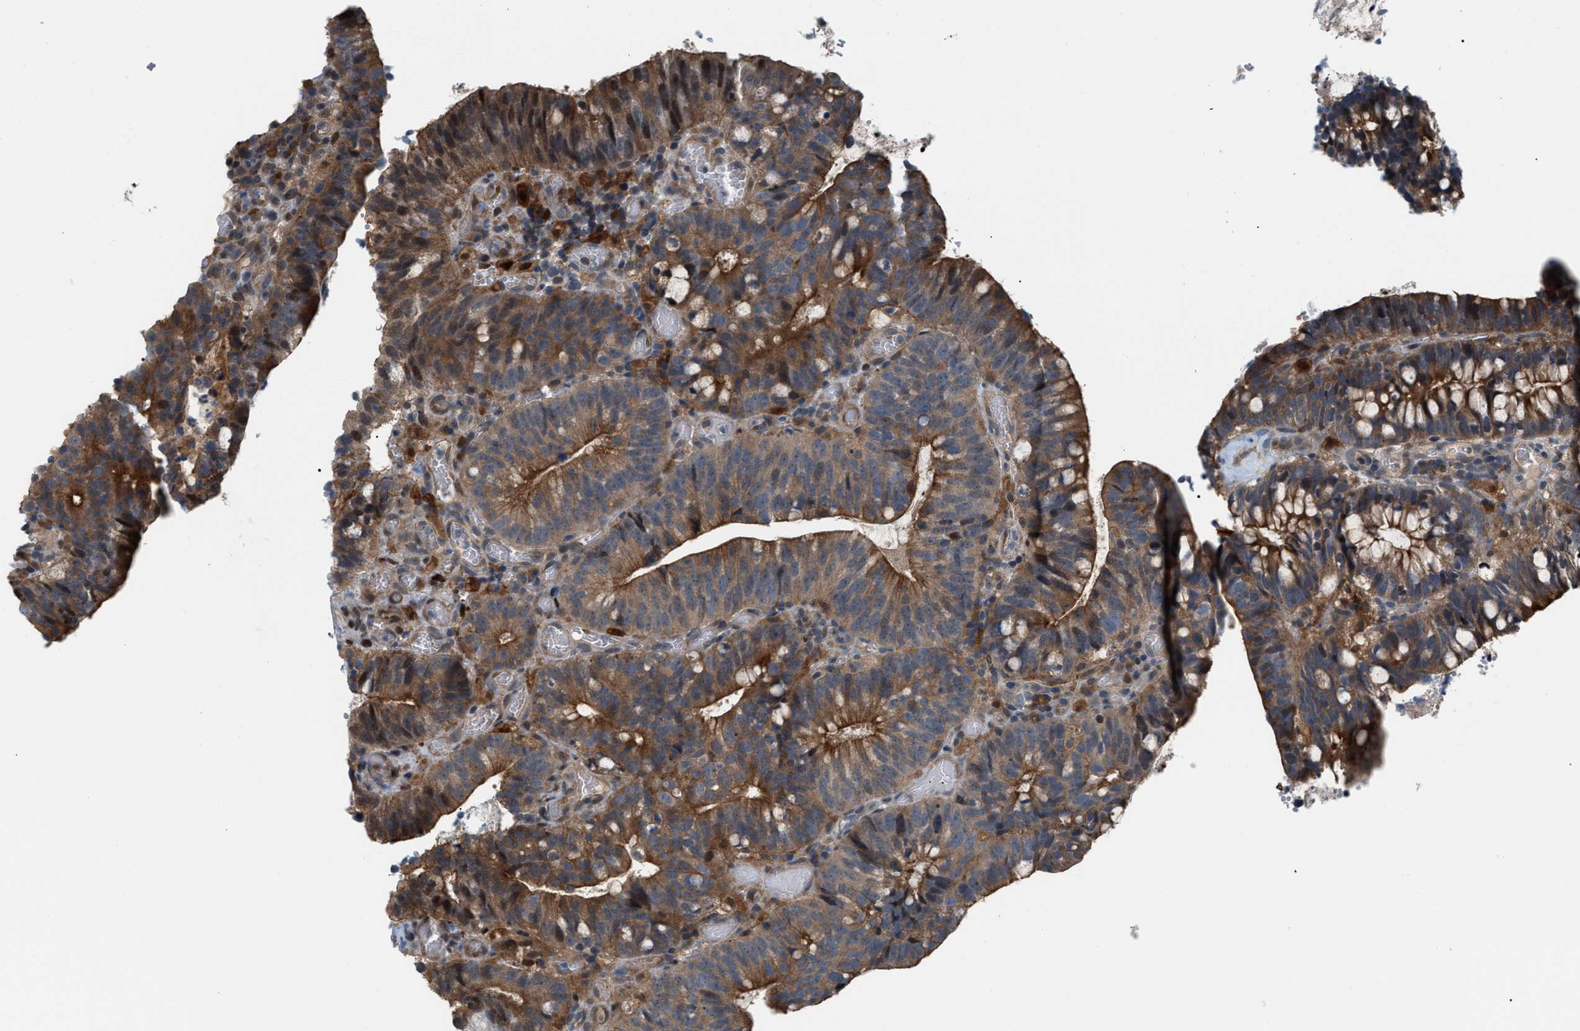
{"staining": {"intensity": "strong", "quantity": ">75%", "location": "cytoplasmic/membranous"}, "tissue": "colorectal cancer", "cell_type": "Tumor cells", "image_type": "cancer", "snomed": [{"axis": "morphology", "description": "Adenocarcinoma, NOS"}, {"axis": "topography", "description": "Colon"}], "caption": "Immunohistochemistry photomicrograph of colorectal cancer (adenocarcinoma) stained for a protein (brown), which shows high levels of strong cytoplasmic/membranous expression in approximately >75% of tumor cells.", "gene": "RFFL", "patient": {"sex": "female", "age": 66}}